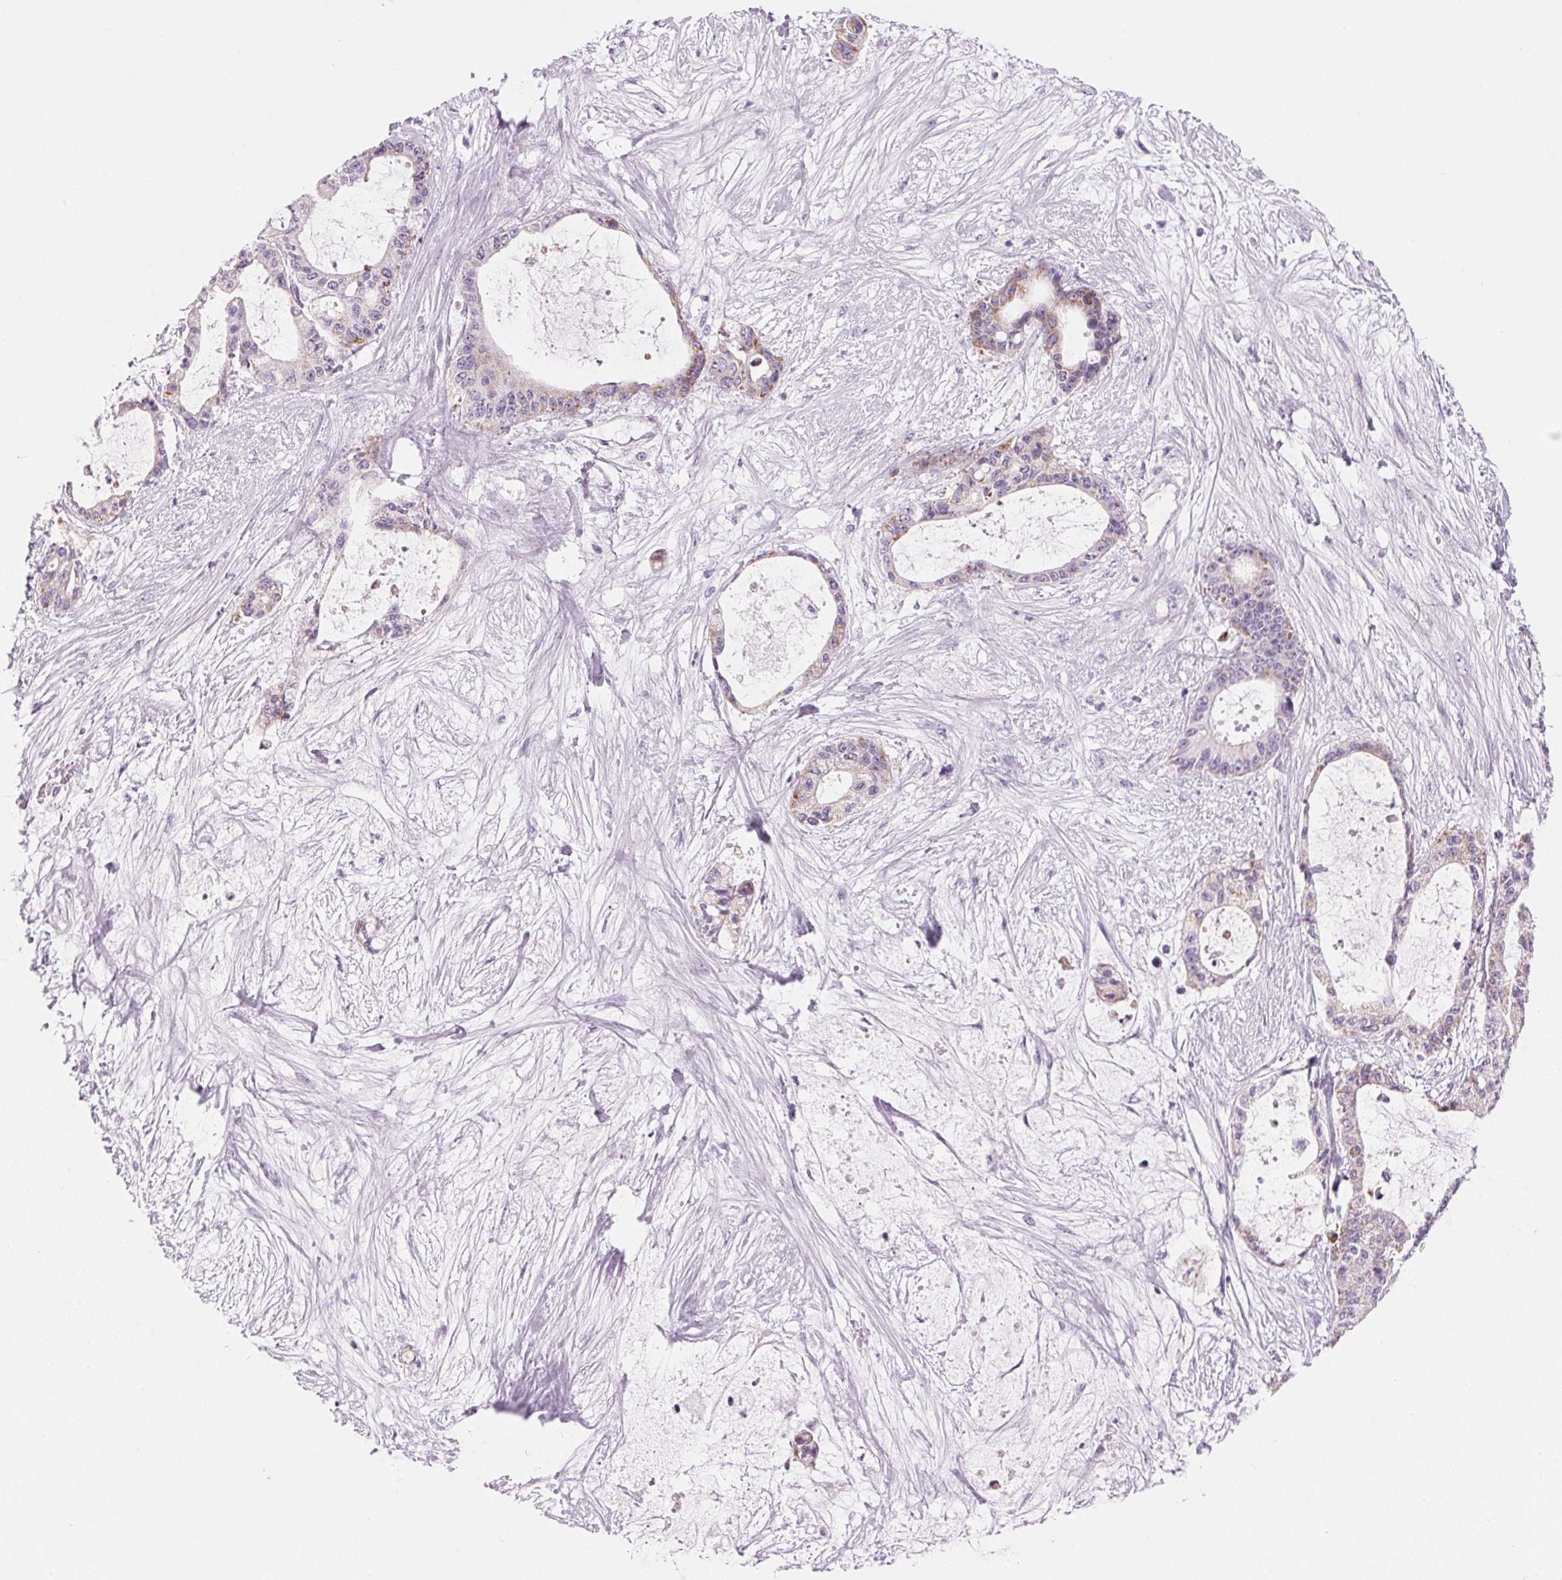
{"staining": {"intensity": "weak", "quantity": "<25%", "location": "cytoplasmic/membranous"}, "tissue": "liver cancer", "cell_type": "Tumor cells", "image_type": "cancer", "snomed": [{"axis": "morphology", "description": "Normal tissue, NOS"}, {"axis": "morphology", "description": "Cholangiocarcinoma"}, {"axis": "topography", "description": "Liver"}, {"axis": "topography", "description": "Peripheral nerve tissue"}], "caption": "There is no significant expression in tumor cells of liver cholangiocarcinoma.", "gene": "CYP11B1", "patient": {"sex": "female", "age": 73}}